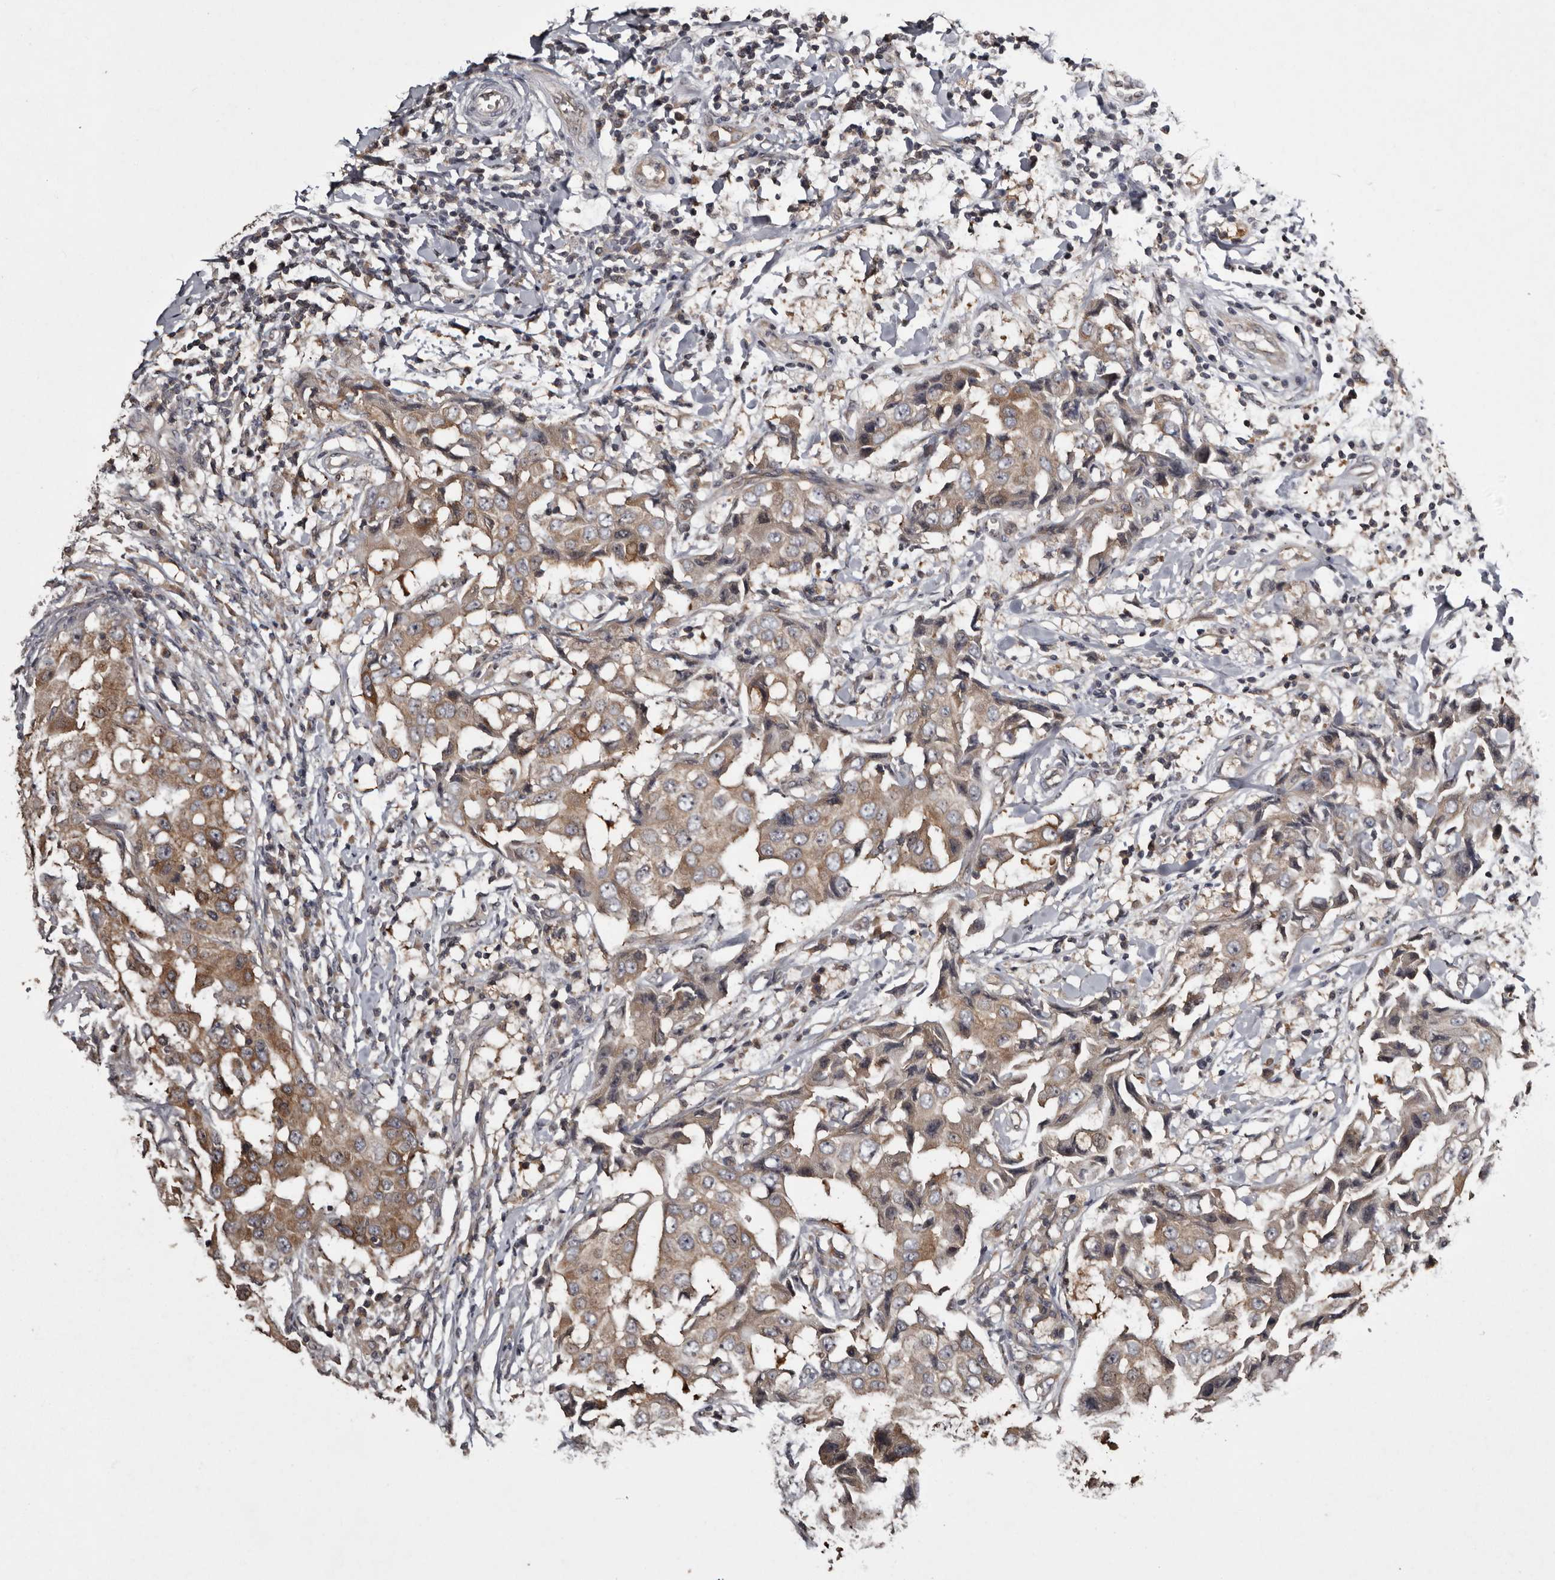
{"staining": {"intensity": "moderate", "quantity": "<25%", "location": "cytoplasmic/membranous"}, "tissue": "breast cancer", "cell_type": "Tumor cells", "image_type": "cancer", "snomed": [{"axis": "morphology", "description": "Duct carcinoma"}, {"axis": "topography", "description": "Breast"}], "caption": "Moderate cytoplasmic/membranous staining is appreciated in about <25% of tumor cells in intraductal carcinoma (breast).", "gene": "DARS1", "patient": {"sex": "female", "age": 27}}